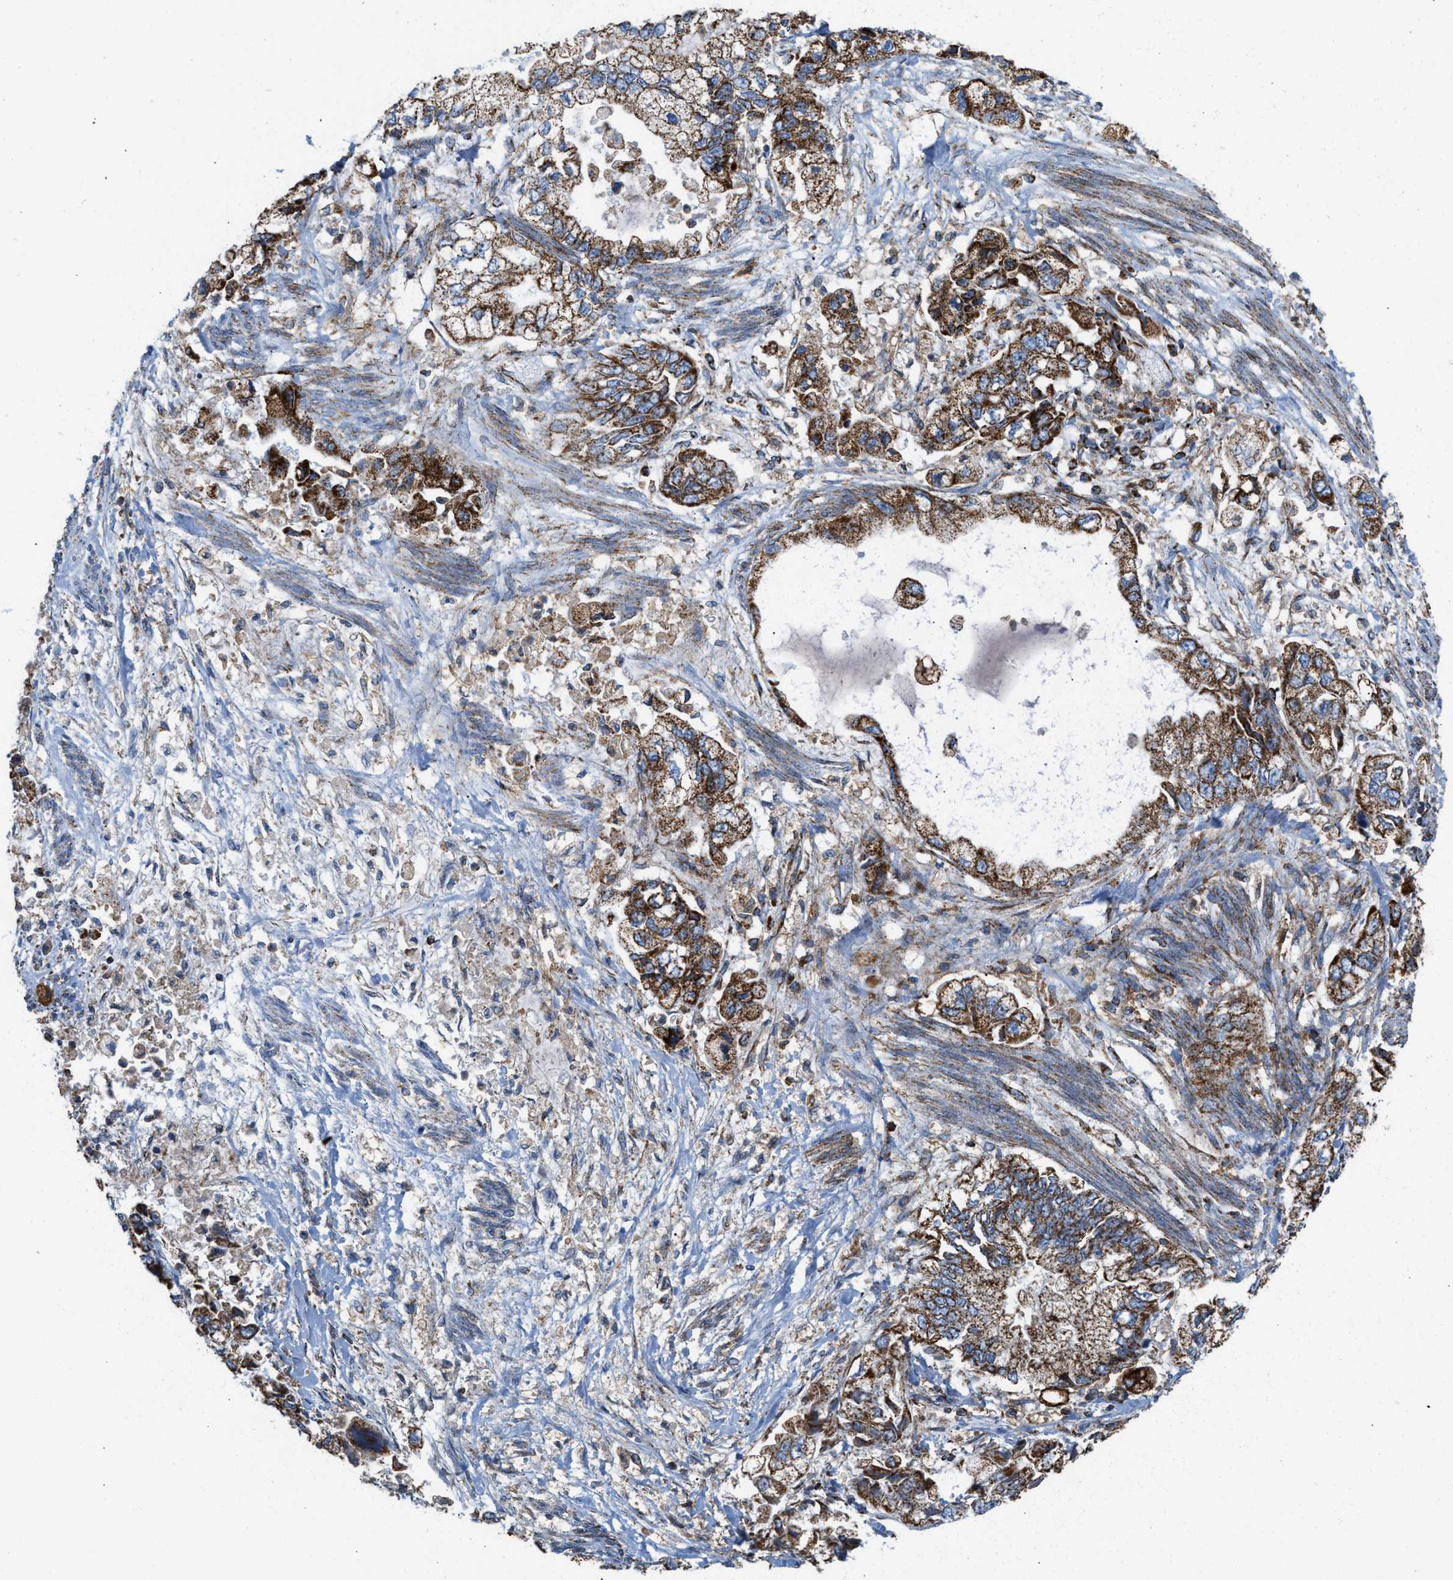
{"staining": {"intensity": "strong", "quantity": ">75%", "location": "cytoplasmic/membranous"}, "tissue": "stomach cancer", "cell_type": "Tumor cells", "image_type": "cancer", "snomed": [{"axis": "morphology", "description": "Normal tissue, NOS"}, {"axis": "morphology", "description": "Adenocarcinoma, NOS"}, {"axis": "topography", "description": "Stomach"}], "caption": "Protein staining displays strong cytoplasmic/membranous staining in about >75% of tumor cells in stomach cancer. Ihc stains the protein of interest in brown and the nuclei are stained blue.", "gene": "ECHS1", "patient": {"sex": "male", "age": 62}}